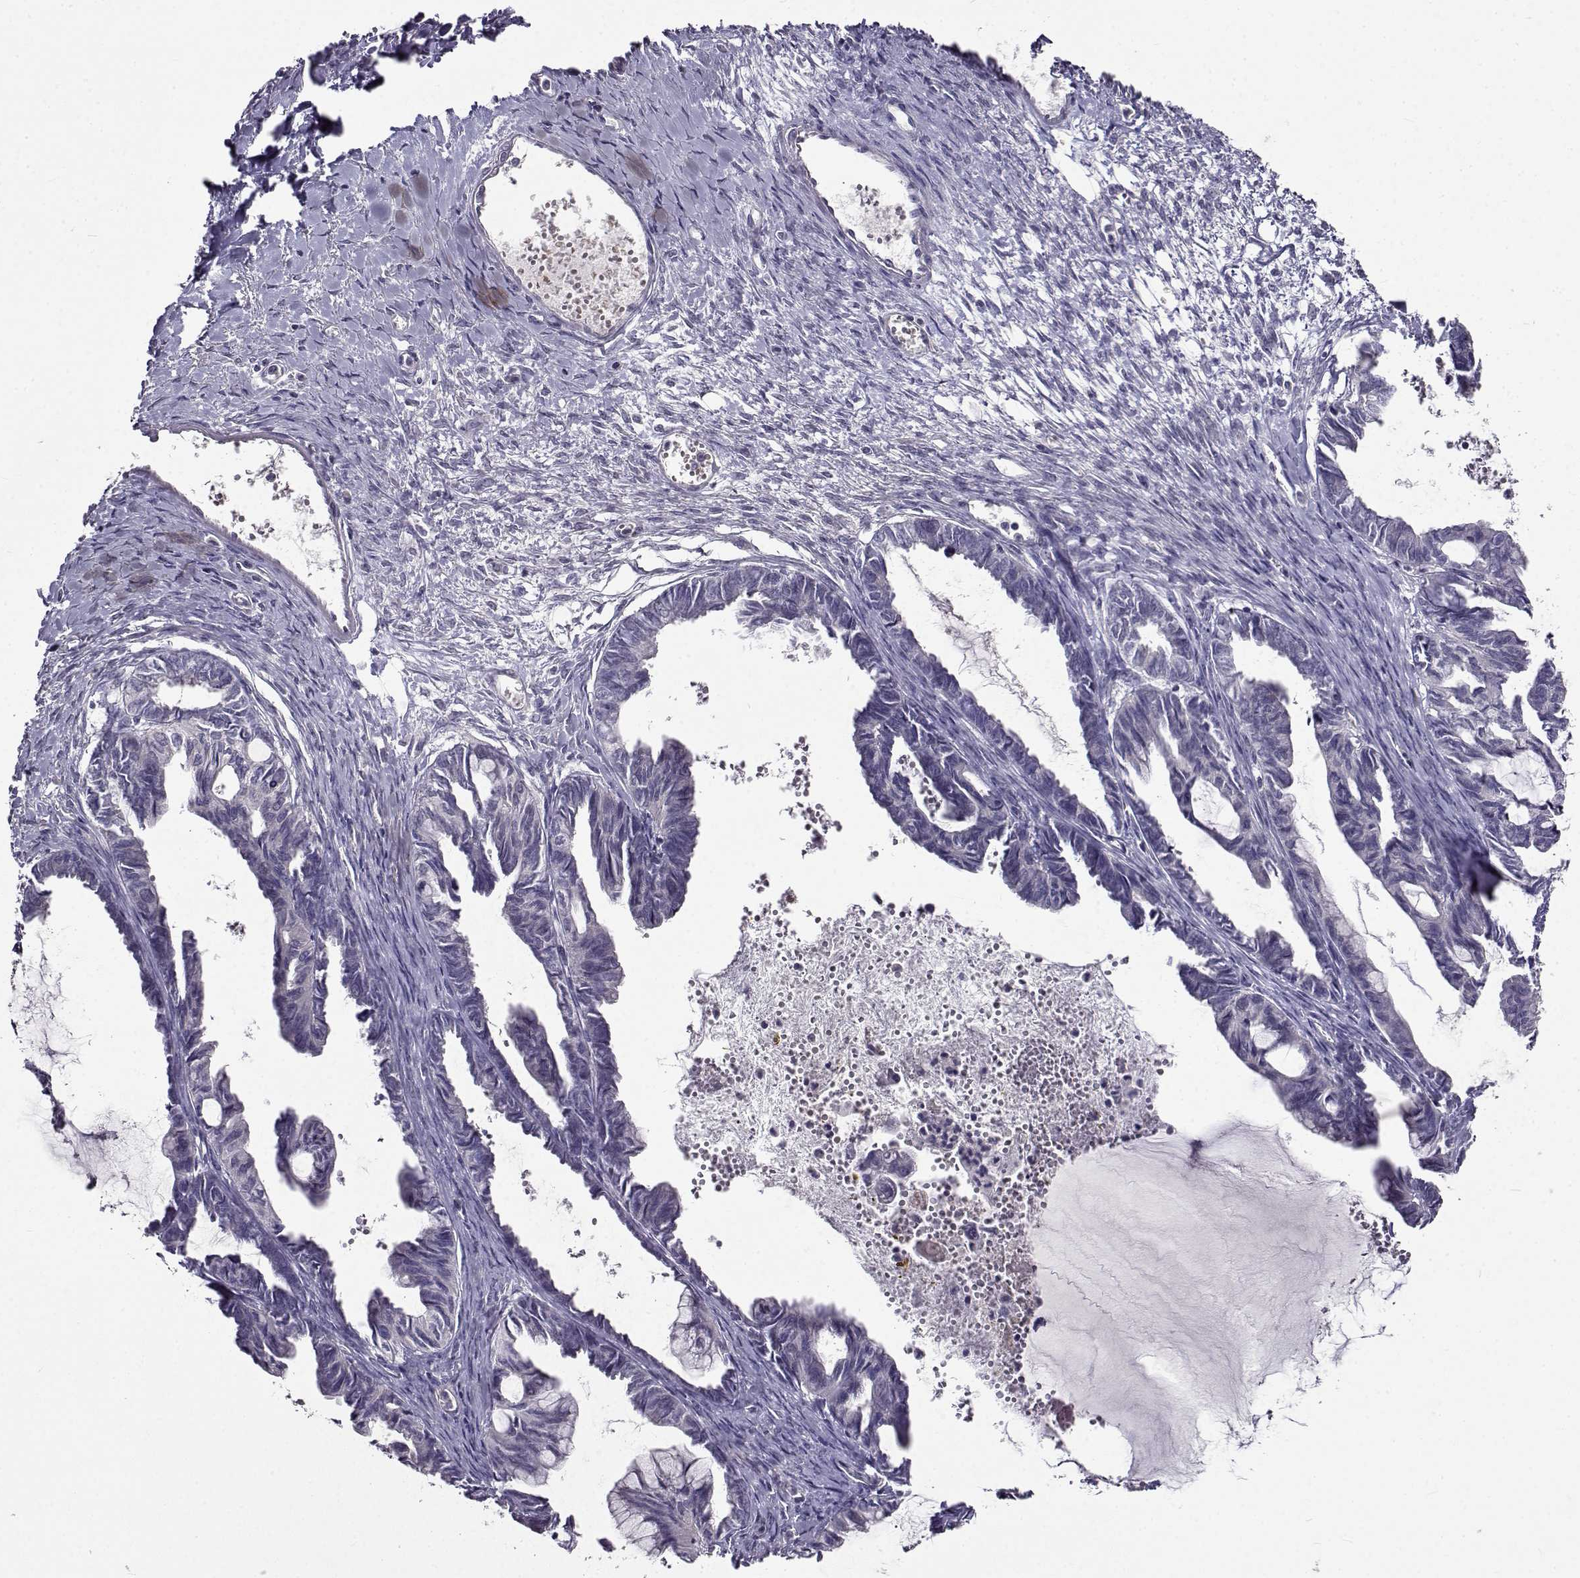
{"staining": {"intensity": "negative", "quantity": "none", "location": "none"}, "tissue": "ovarian cancer", "cell_type": "Tumor cells", "image_type": "cancer", "snomed": [{"axis": "morphology", "description": "Cystadenocarcinoma, mucinous, NOS"}, {"axis": "topography", "description": "Ovary"}], "caption": "DAB immunohistochemical staining of human ovarian cancer (mucinous cystadenocarcinoma) displays no significant staining in tumor cells. Brightfield microscopy of immunohistochemistry stained with DAB (3,3'-diaminobenzidine) (brown) and hematoxylin (blue), captured at high magnification.", "gene": "PAEP", "patient": {"sex": "female", "age": 61}}